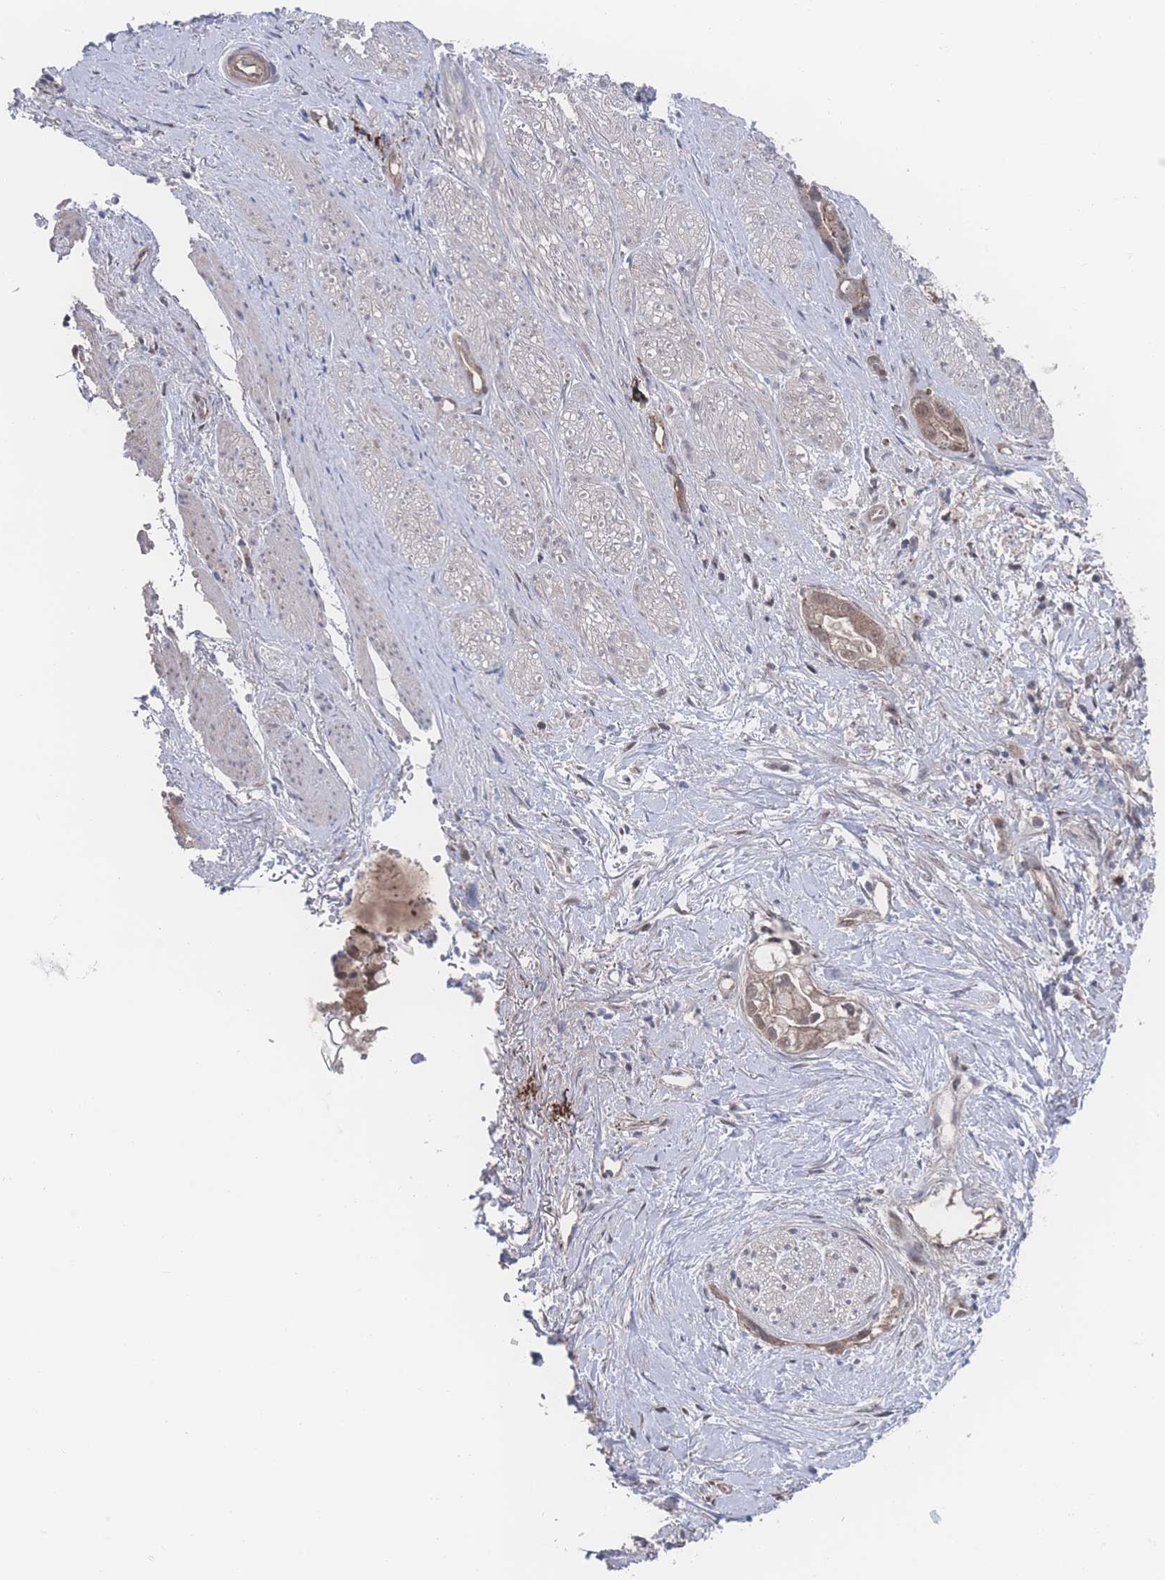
{"staining": {"intensity": "moderate", "quantity": ">75%", "location": "nuclear"}, "tissue": "stomach cancer", "cell_type": "Tumor cells", "image_type": "cancer", "snomed": [{"axis": "morphology", "description": "Adenocarcinoma, NOS"}, {"axis": "topography", "description": "Stomach"}], "caption": "Protein staining displays moderate nuclear positivity in approximately >75% of tumor cells in stomach adenocarcinoma. The protein is stained brown, and the nuclei are stained in blue (DAB (3,3'-diaminobenzidine) IHC with brightfield microscopy, high magnification).", "gene": "PSMA1", "patient": {"sex": "male", "age": 55}}